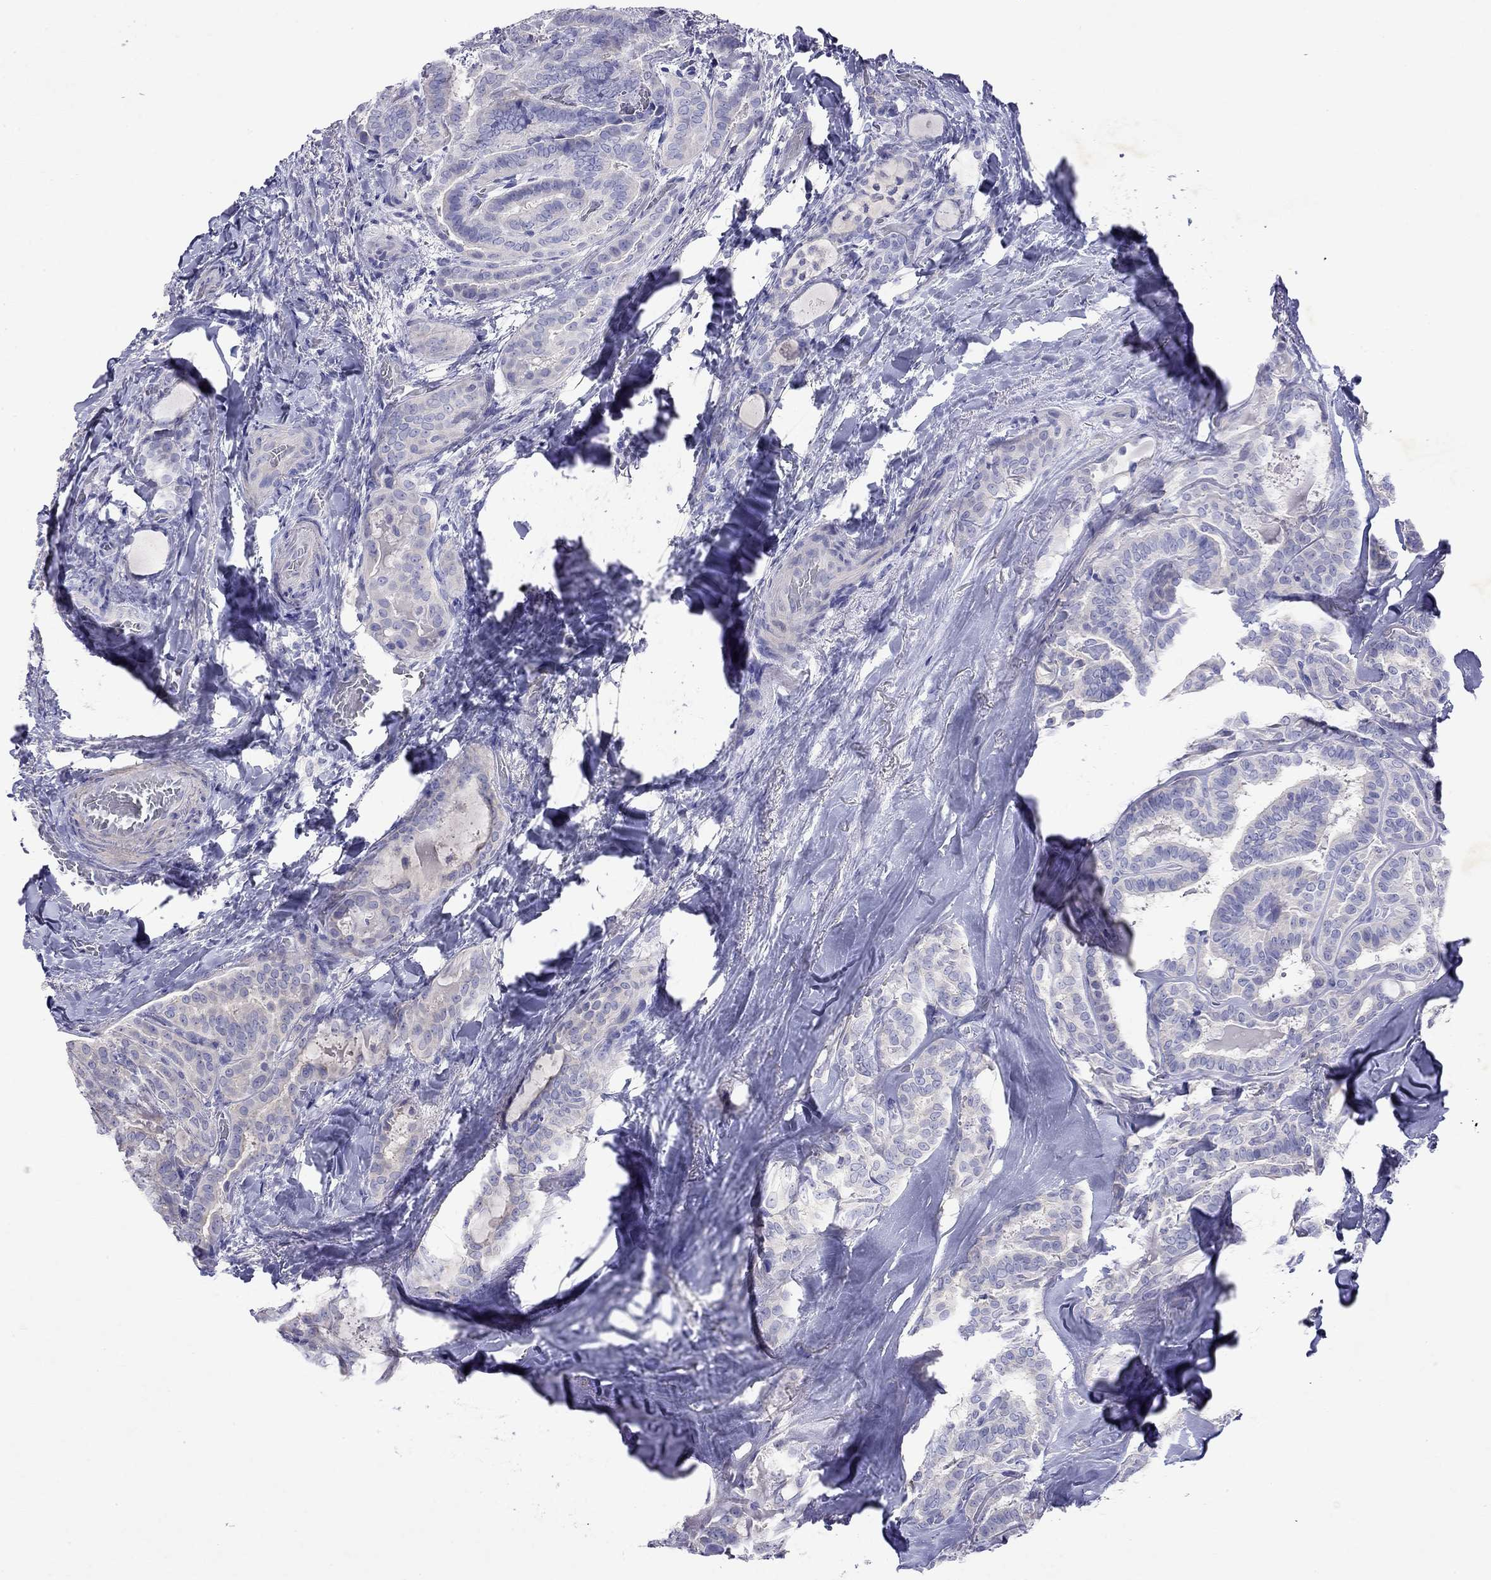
{"staining": {"intensity": "negative", "quantity": "none", "location": "none"}, "tissue": "thyroid cancer", "cell_type": "Tumor cells", "image_type": "cancer", "snomed": [{"axis": "morphology", "description": "Papillary adenocarcinoma, NOS"}, {"axis": "topography", "description": "Thyroid gland"}], "caption": "DAB (3,3'-diaminobenzidine) immunohistochemical staining of papillary adenocarcinoma (thyroid) exhibits no significant staining in tumor cells.", "gene": "GNAT3", "patient": {"sex": "female", "age": 39}}